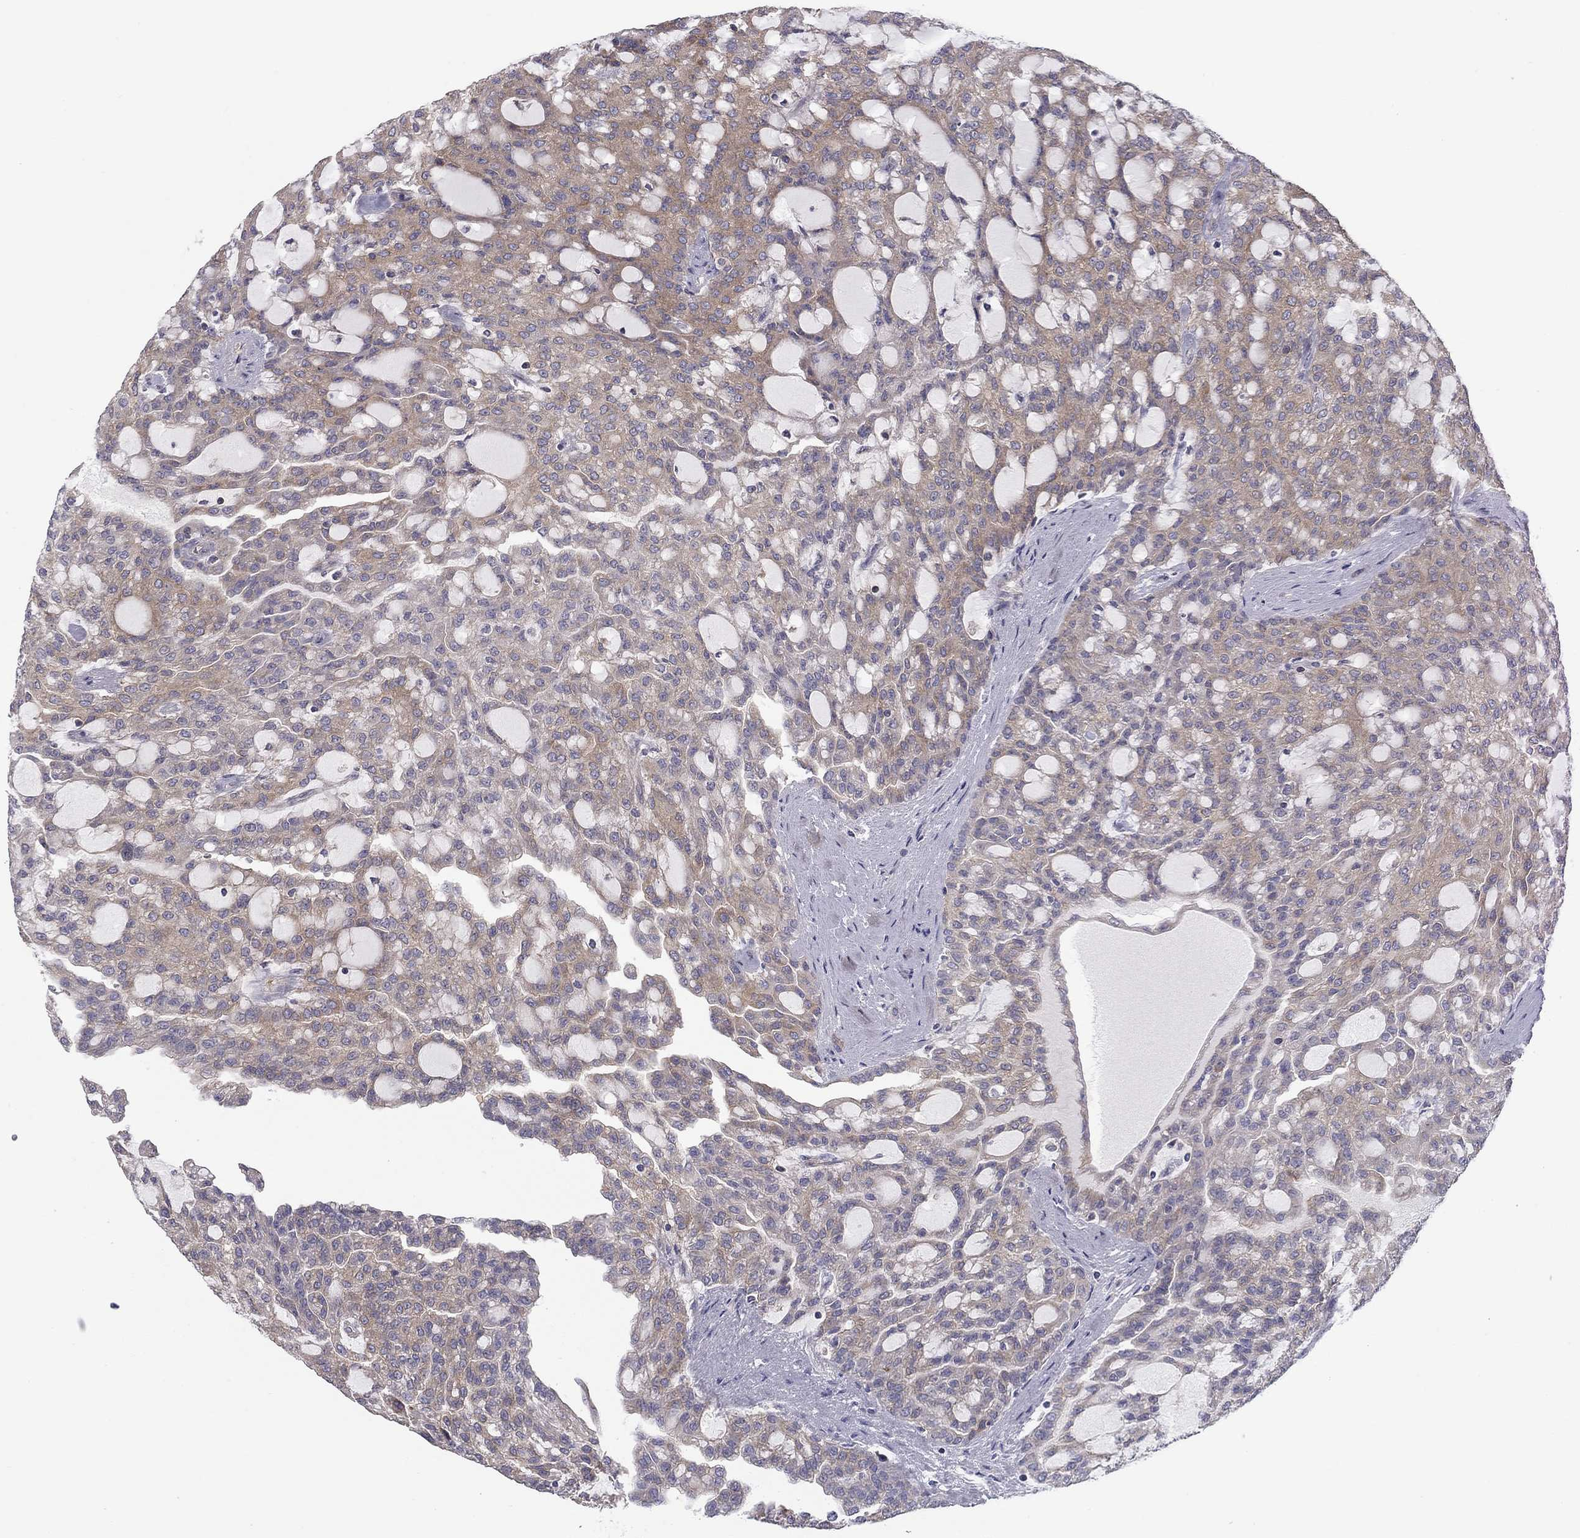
{"staining": {"intensity": "weak", "quantity": "<25%", "location": "cytoplasmic/membranous"}, "tissue": "renal cancer", "cell_type": "Tumor cells", "image_type": "cancer", "snomed": [{"axis": "morphology", "description": "Adenocarcinoma, NOS"}, {"axis": "topography", "description": "Kidney"}], "caption": "A photomicrograph of renal cancer stained for a protein exhibits no brown staining in tumor cells.", "gene": "RNF123", "patient": {"sex": "male", "age": 63}}